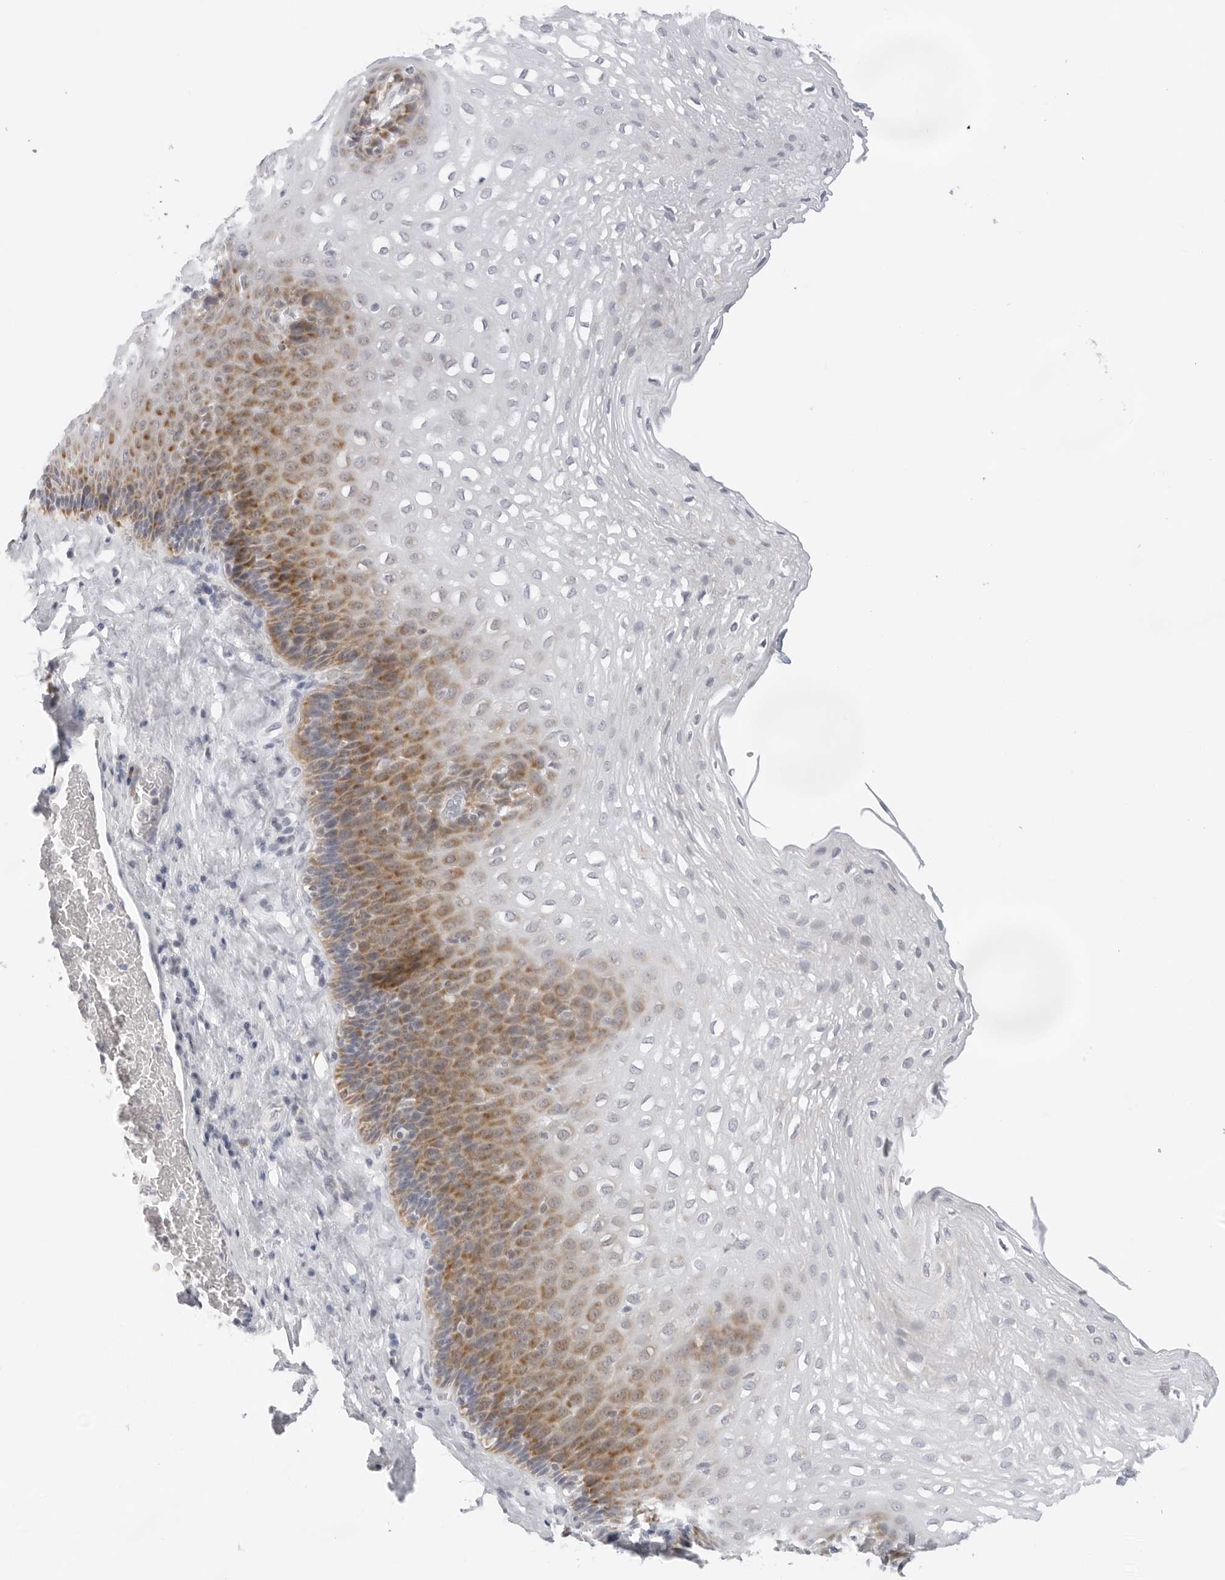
{"staining": {"intensity": "moderate", "quantity": "25%-75%", "location": "cytoplasmic/membranous"}, "tissue": "esophagus", "cell_type": "Squamous epithelial cells", "image_type": "normal", "snomed": [{"axis": "morphology", "description": "Normal tissue, NOS"}, {"axis": "topography", "description": "Esophagus"}], "caption": "Immunohistochemistry of unremarkable esophagus reveals medium levels of moderate cytoplasmic/membranous expression in about 25%-75% of squamous epithelial cells.", "gene": "CIART", "patient": {"sex": "female", "age": 66}}